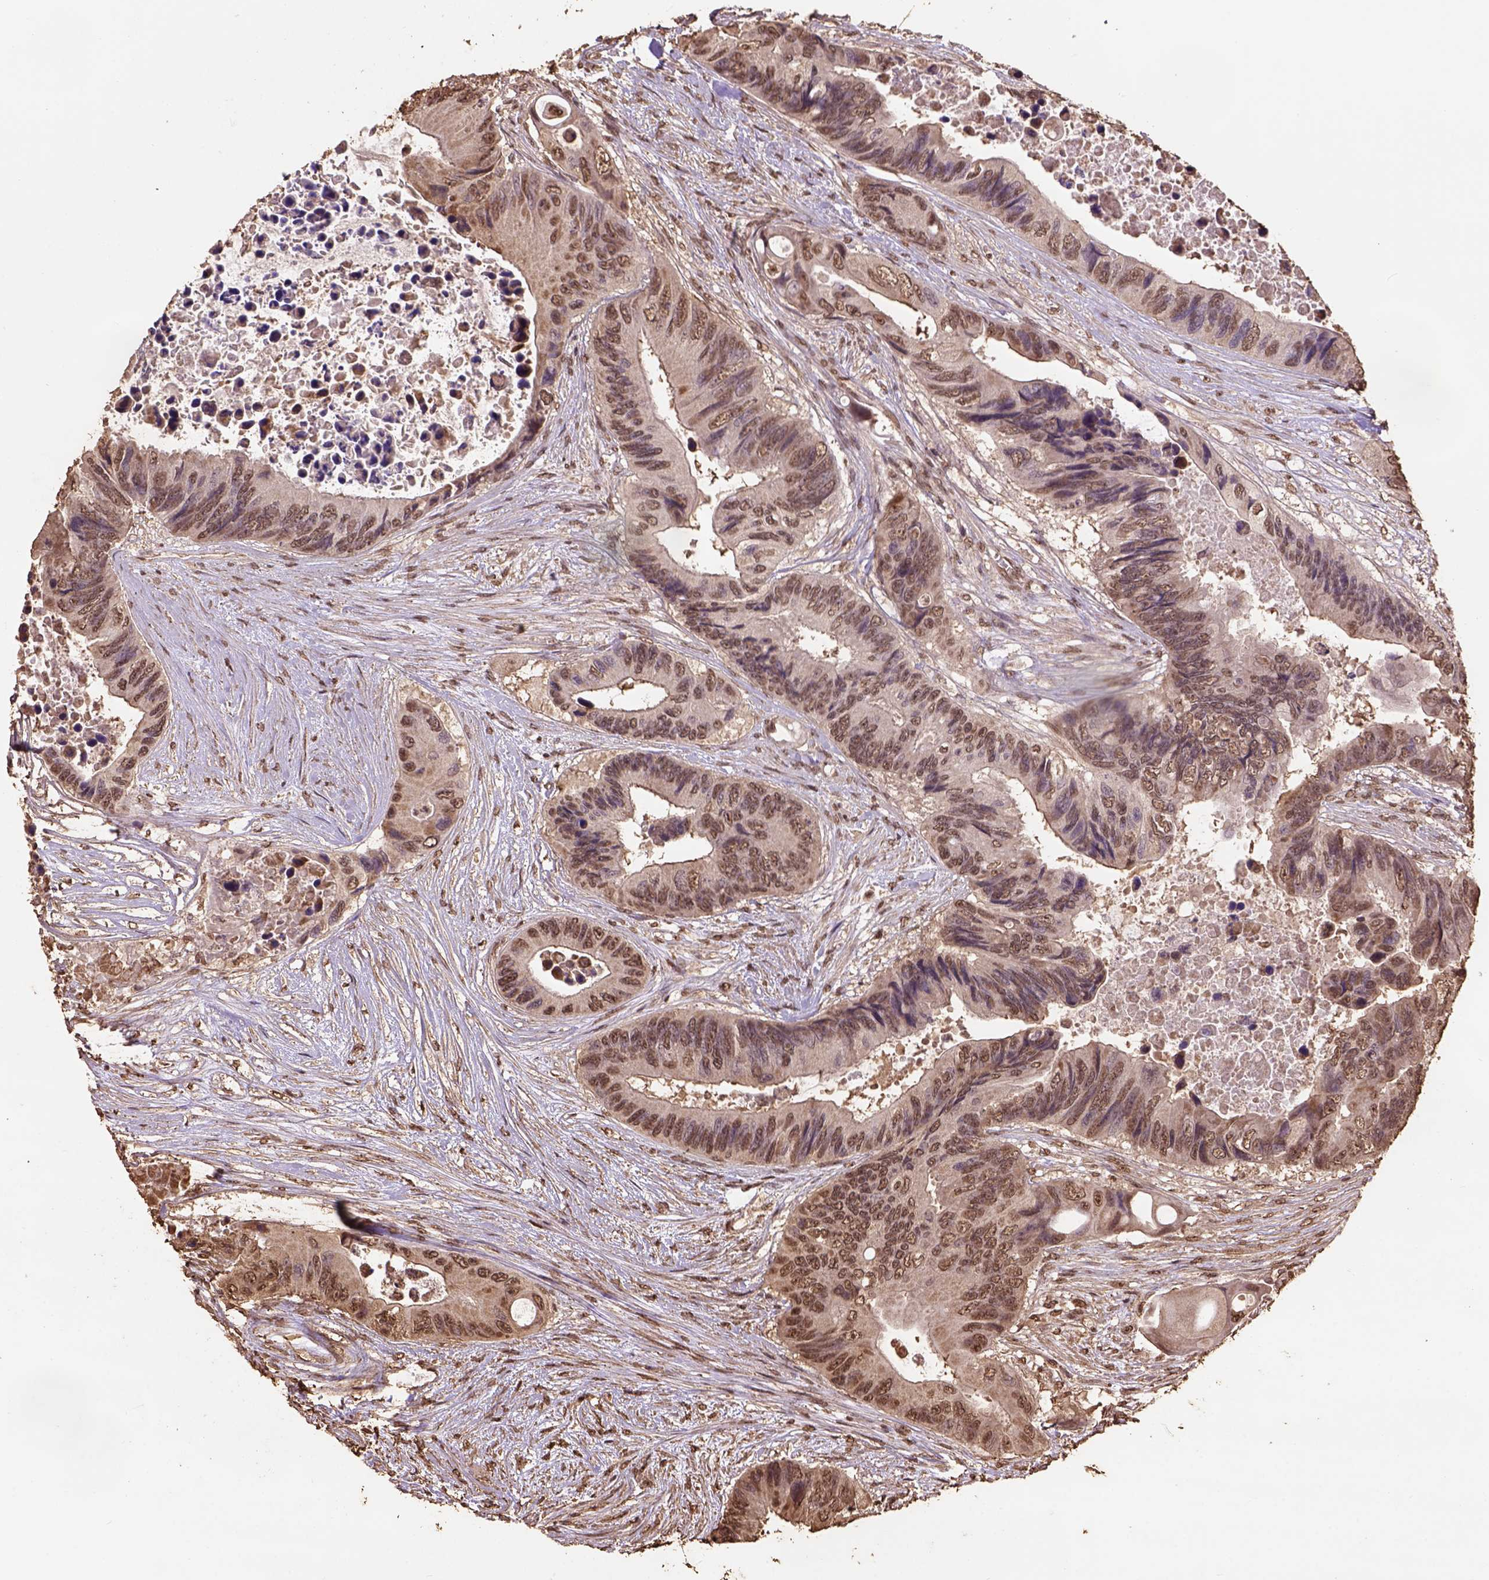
{"staining": {"intensity": "moderate", "quantity": ">75%", "location": "nuclear"}, "tissue": "colorectal cancer", "cell_type": "Tumor cells", "image_type": "cancer", "snomed": [{"axis": "morphology", "description": "Adenocarcinoma, NOS"}, {"axis": "topography", "description": "Rectum"}], "caption": "Colorectal adenocarcinoma was stained to show a protein in brown. There is medium levels of moderate nuclear expression in approximately >75% of tumor cells. The protein of interest is shown in brown color, while the nuclei are stained blue.", "gene": "CSTF2T", "patient": {"sex": "male", "age": 63}}